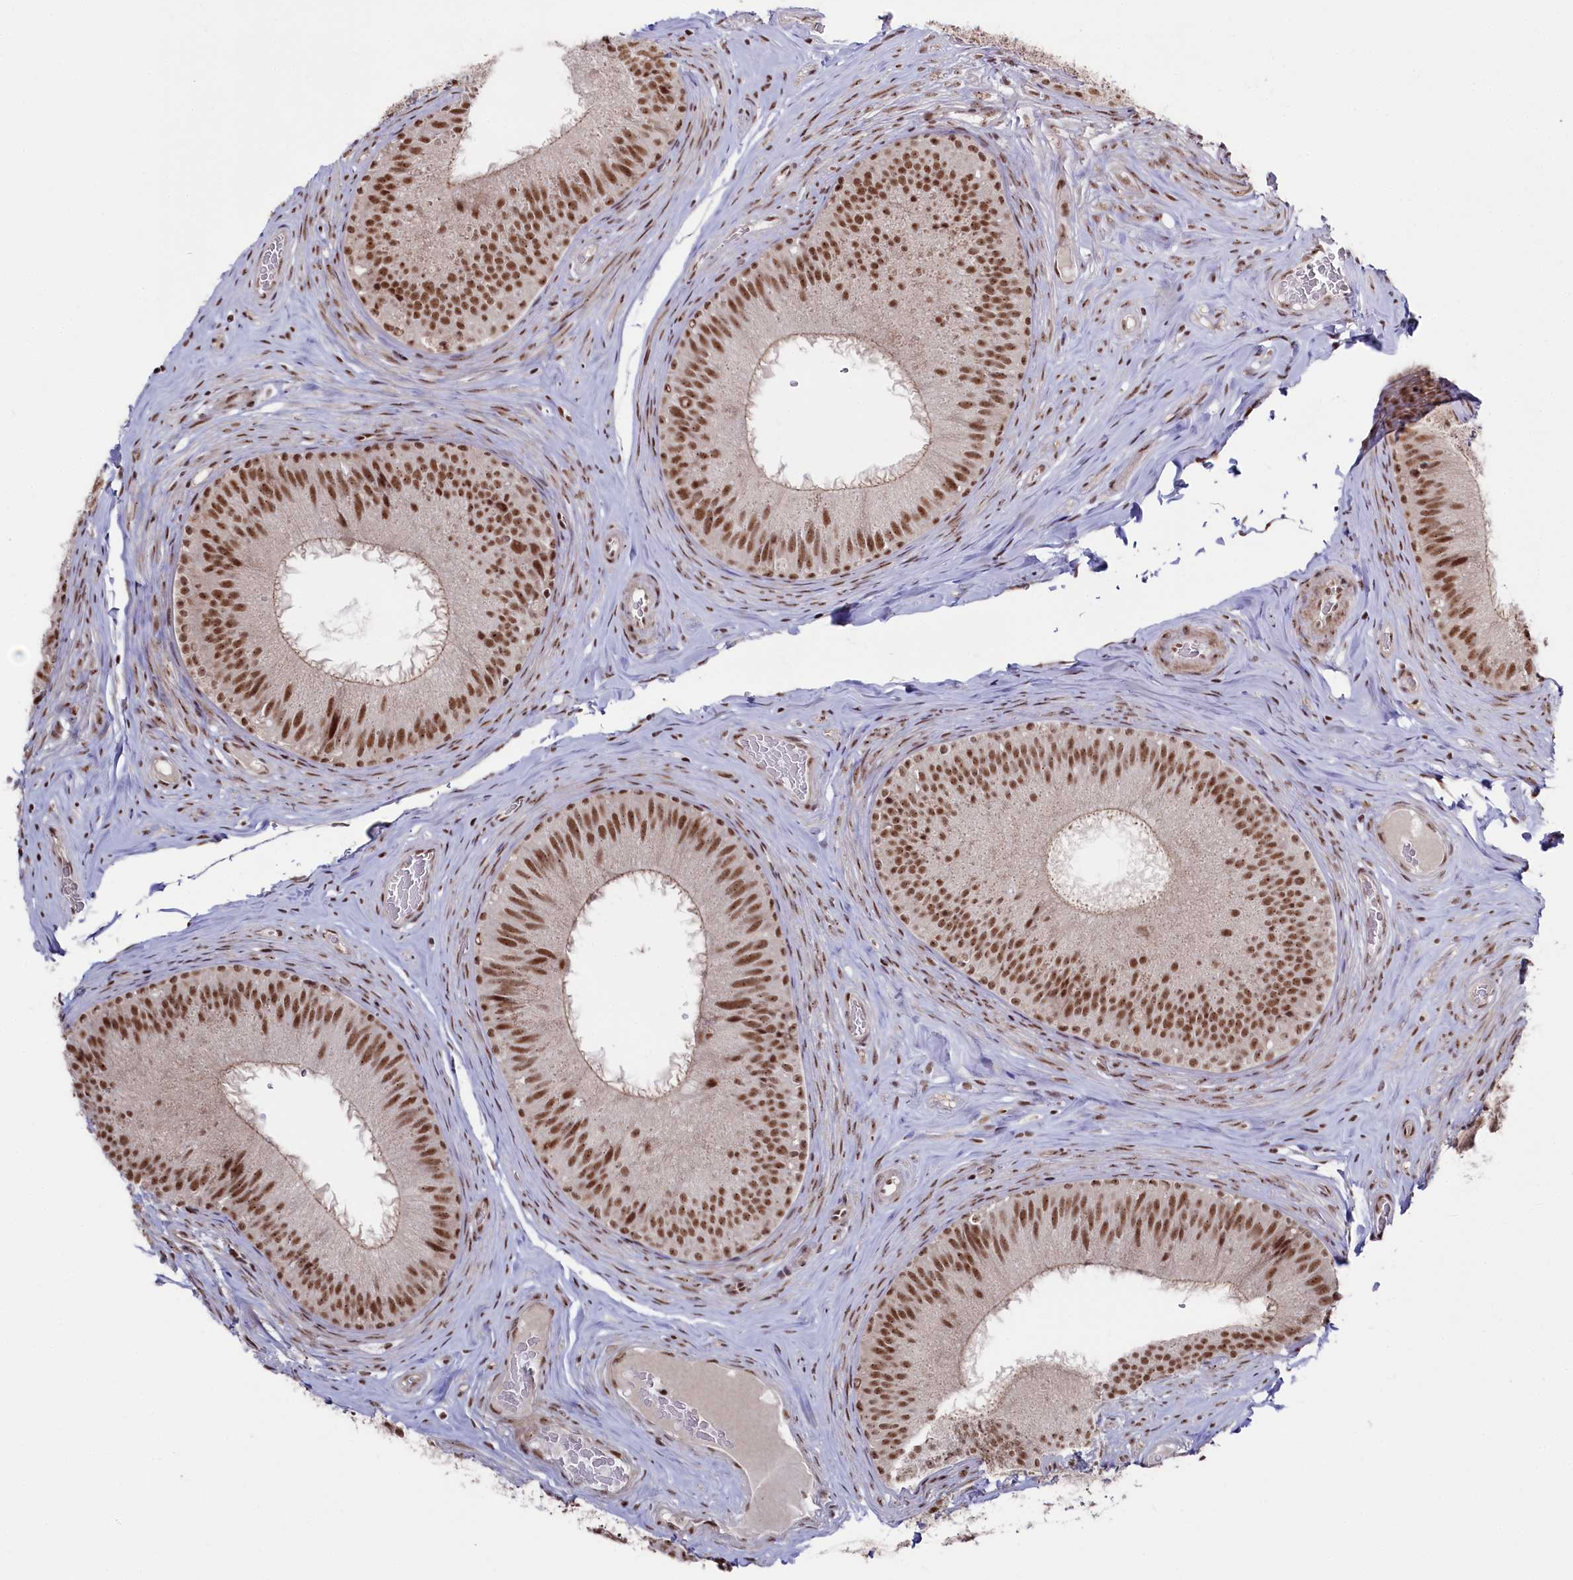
{"staining": {"intensity": "moderate", "quantity": ">75%", "location": "nuclear"}, "tissue": "epididymis", "cell_type": "Glandular cells", "image_type": "normal", "snomed": [{"axis": "morphology", "description": "Normal tissue, NOS"}, {"axis": "topography", "description": "Epididymis"}], "caption": "Immunohistochemical staining of normal human epididymis reveals >75% levels of moderate nuclear protein staining in about >75% of glandular cells. (DAB (3,3'-diaminobenzidine) = brown stain, brightfield microscopy at high magnification).", "gene": "POLR2H", "patient": {"sex": "male", "age": 34}}